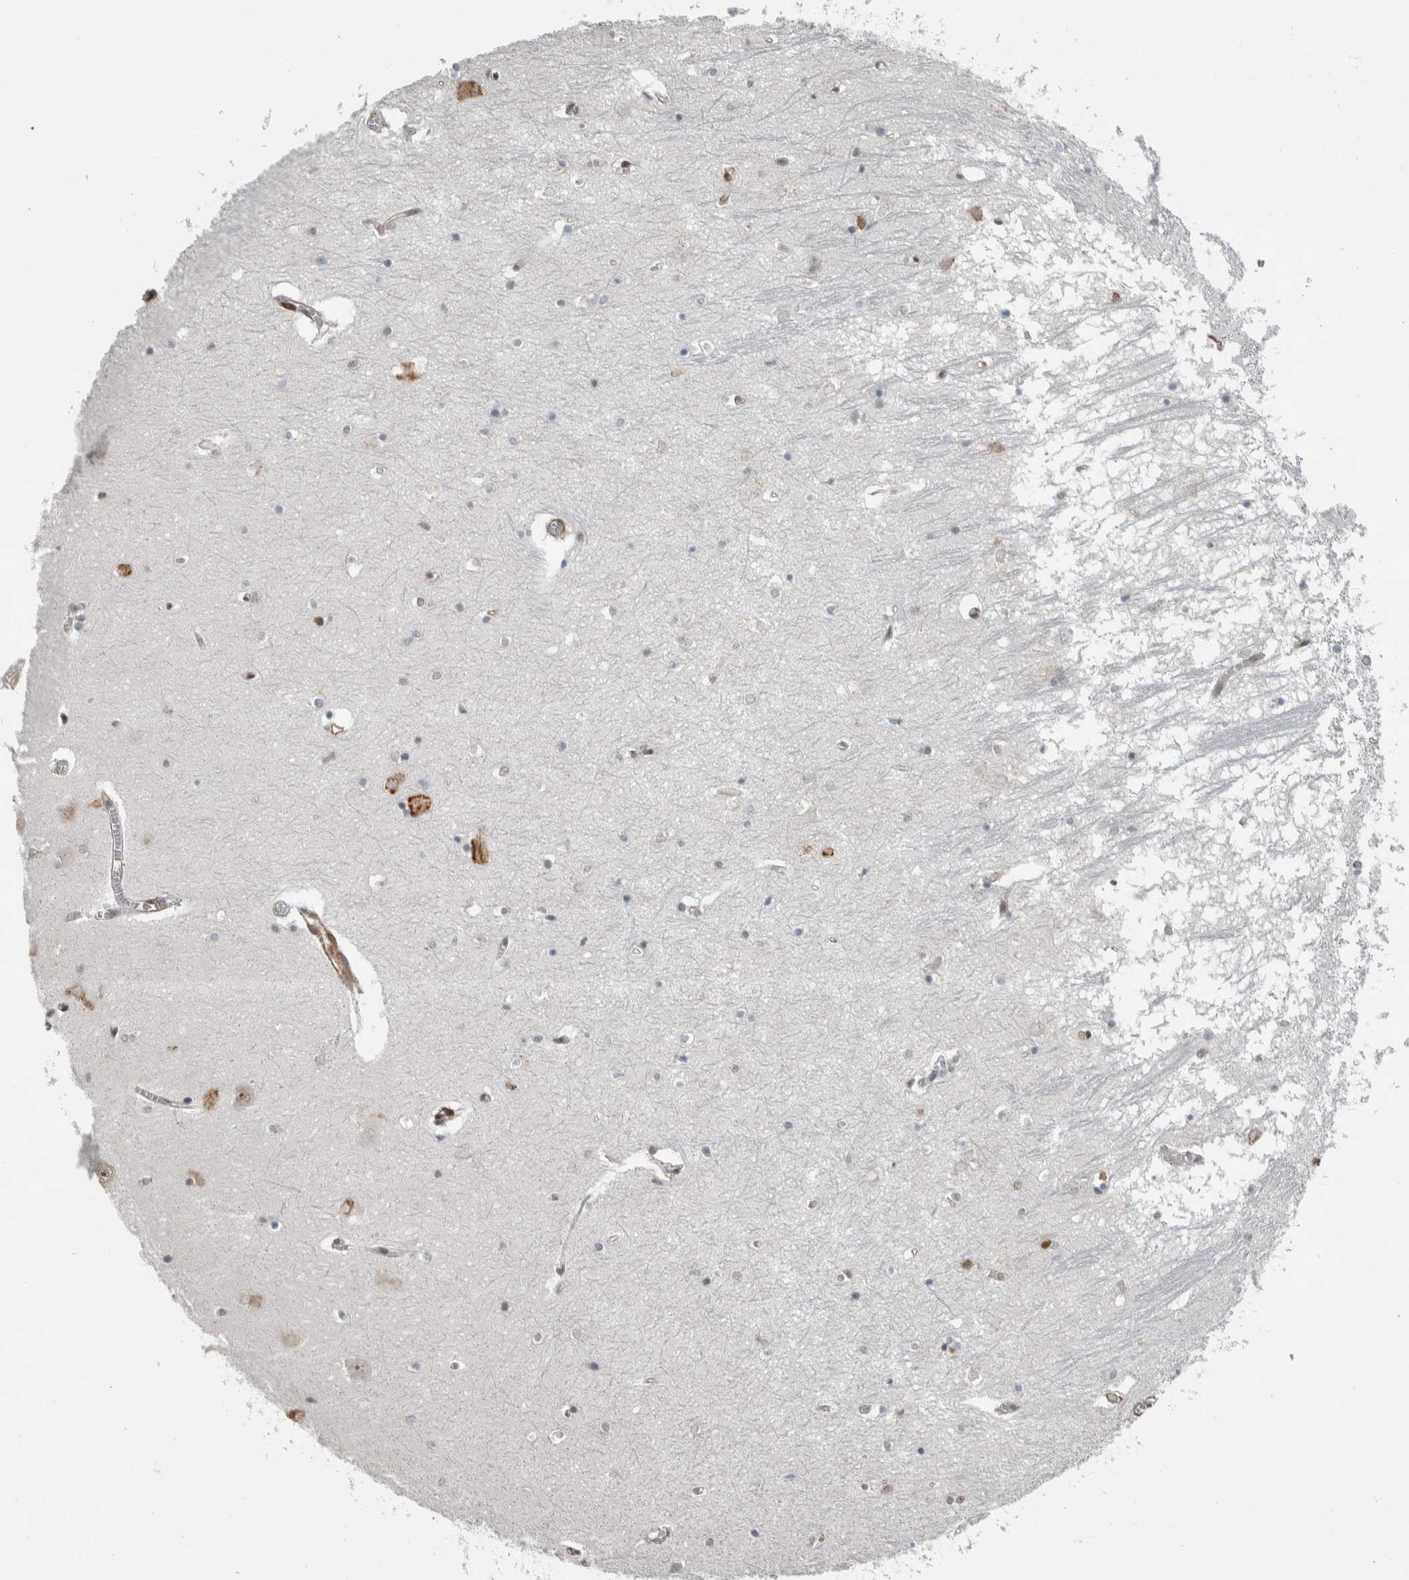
{"staining": {"intensity": "weak", "quantity": "<25%", "location": "nuclear"}, "tissue": "hippocampus", "cell_type": "Glial cells", "image_type": "normal", "snomed": [{"axis": "morphology", "description": "Normal tissue, NOS"}, {"axis": "topography", "description": "Hippocampus"}], "caption": "This histopathology image is of benign hippocampus stained with immunohistochemistry to label a protein in brown with the nuclei are counter-stained blue. There is no positivity in glial cells. (DAB (3,3'-diaminobenzidine) IHC visualized using brightfield microscopy, high magnification).", "gene": "DDX42", "patient": {"sex": "male", "age": 70}}